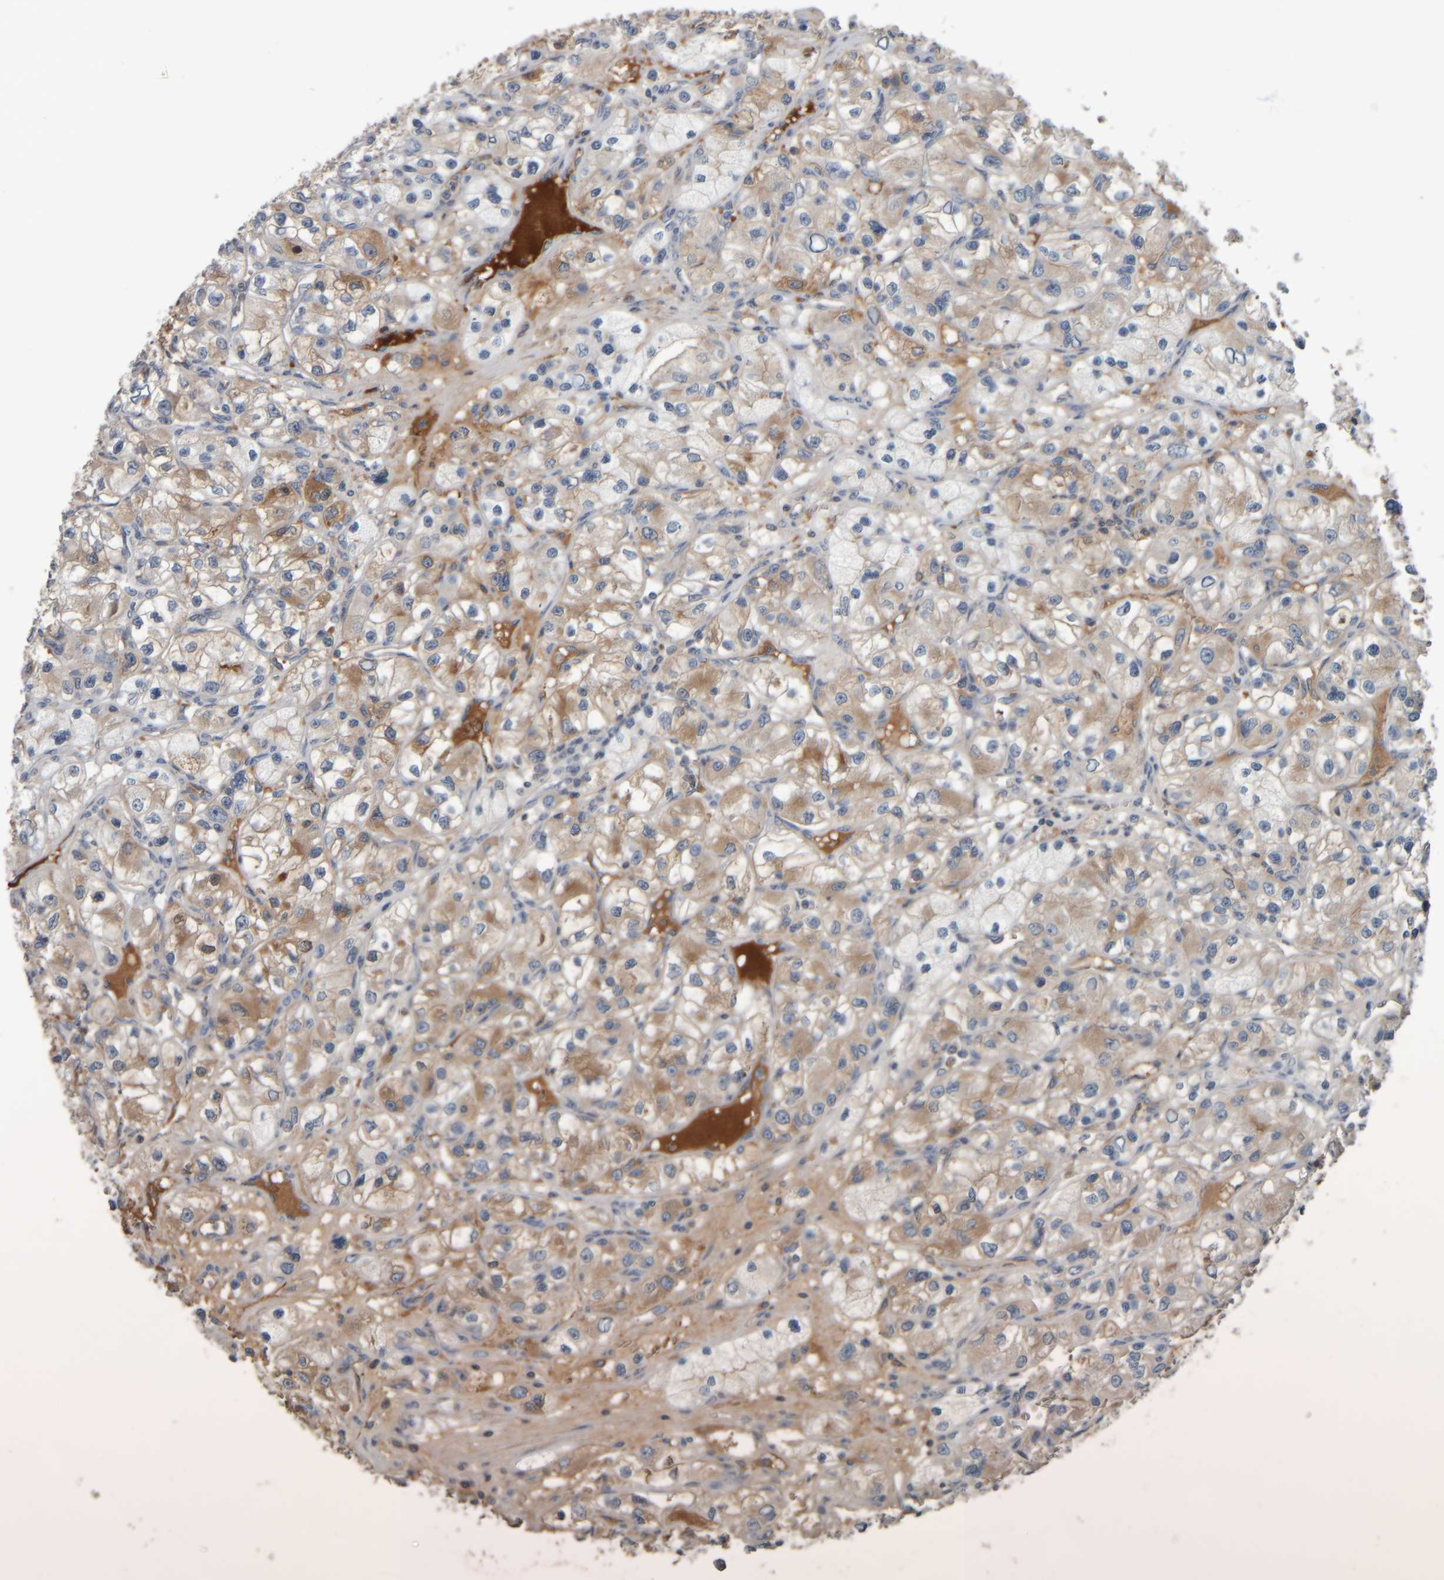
{"staining": {"intensity": "moderate", "quantity": "25%-75%", "location": "cytoplasmic/membranous"}, "tissue": "renal cancer", "cell_type": "Tumor cells", "image_type": "cancer", "snomed": [{"axis": "morphology", "description": "Adenocarcinoma, NOS"}, {"axis": "topography", "description": "Kidney"}], "caption": "Protein expression analysis of human adenocarcinoma (renal) reveals moderate cytoplasmic/membranous expression in about 25%-75% of tumor cells.", "gene": "CAVIN4", "patient": {"sex": "female", "age": 57}}